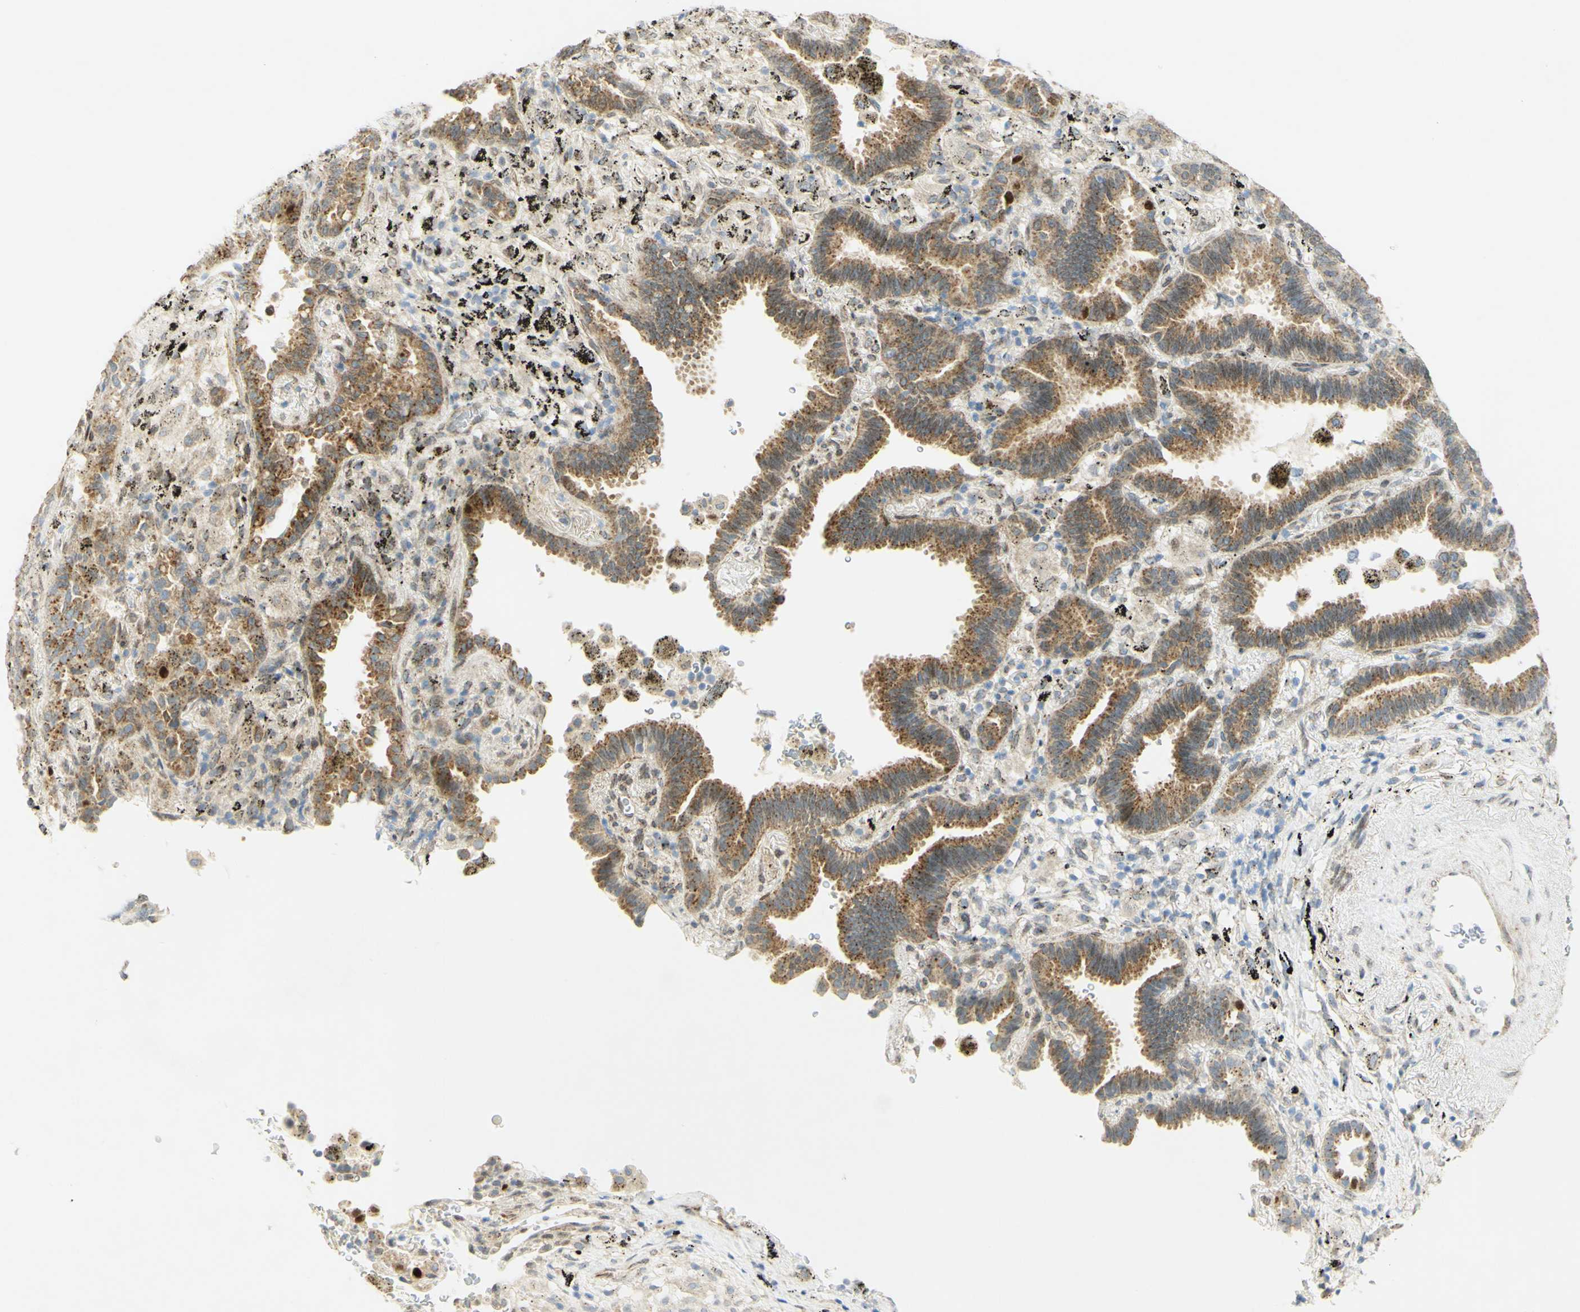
{"staining": {"intensity": "moderate", "quantity": ">75%", "location": "cytoplasmic/membranous,nuclear"}, "tissue": "lung cancer", "cell_type": "Tumor cells", "image_type": "cancer", "snomed": [{"axis": "morphology", "description": "Normal tissue, NOS"}, {"axis": "morphology", "description": "Adenocarcinoma, NOS"}, {"axis": "topography", "description": "Lung"}], "caption": "Protein expression analysis of human lung adenocarcinoma reveals moderate cytoplasmic/membranous and nuclear staining in approximately >75% of tumor cells. The protein is stained brown, and the nuclei are stained in blue (DAB IHC with brightfield microscopy, high magnification).", "gene": "E2F1", "patient": {"sex": "male", "age": 59}}